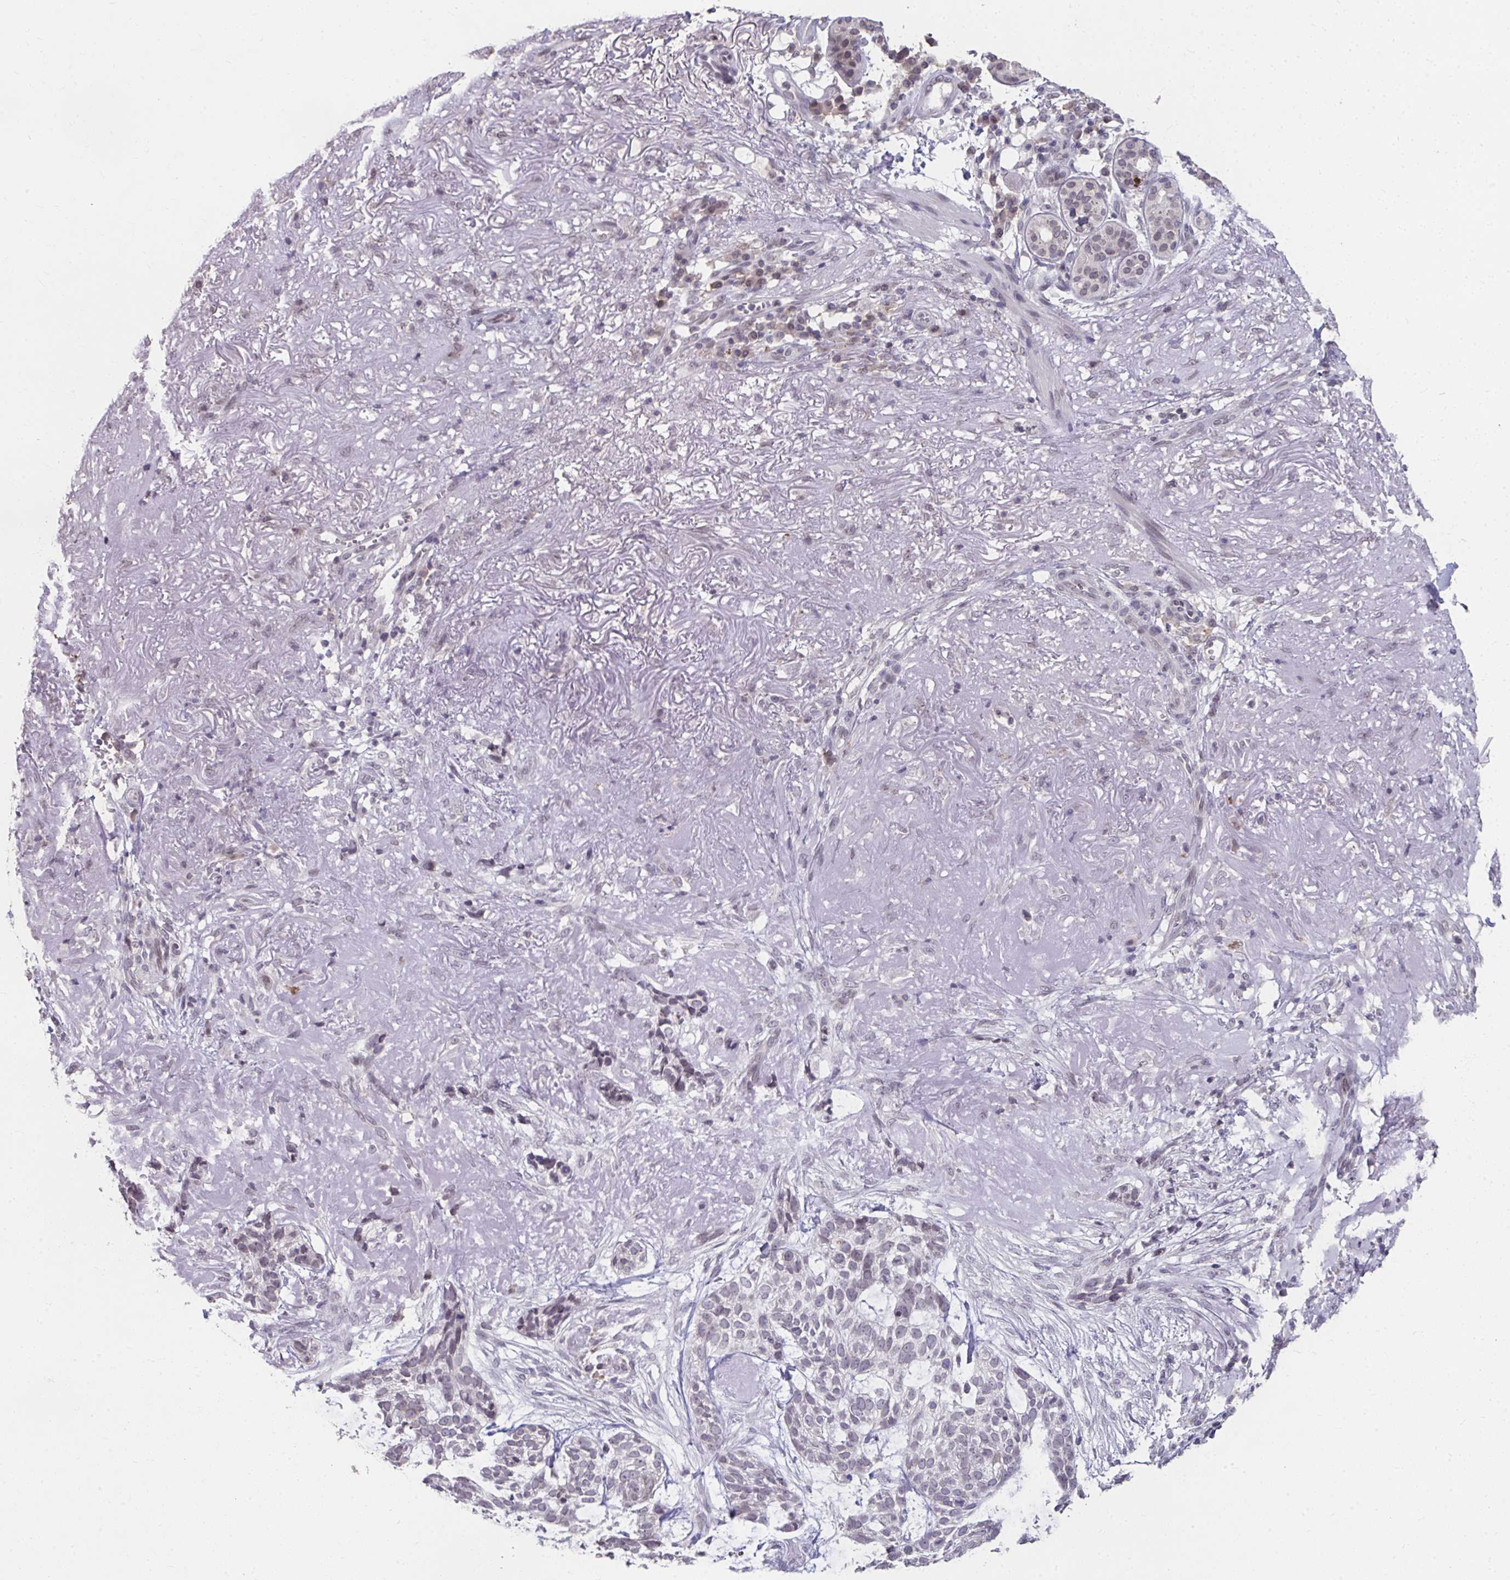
{"staining": {"intensity": "negative", "quantity": "none", "location": "none"}, "tissue": "skin cancer", "cell_type": "Tumor cells", "image_type": "cancer", "snomed": [{"axis": "morphology", "description": "Basal cell carcinoma"}, {"axis": "topography", "description": "Skin"}, {"axis": "topography", "description": "Skin of face"}], "caption": "This is an immunohistochemistry photomicrograph of skin cancer. There is no staining in tumor cells.", "gene": "NUP133", "patient": {"sex": "female", "age": 80}}